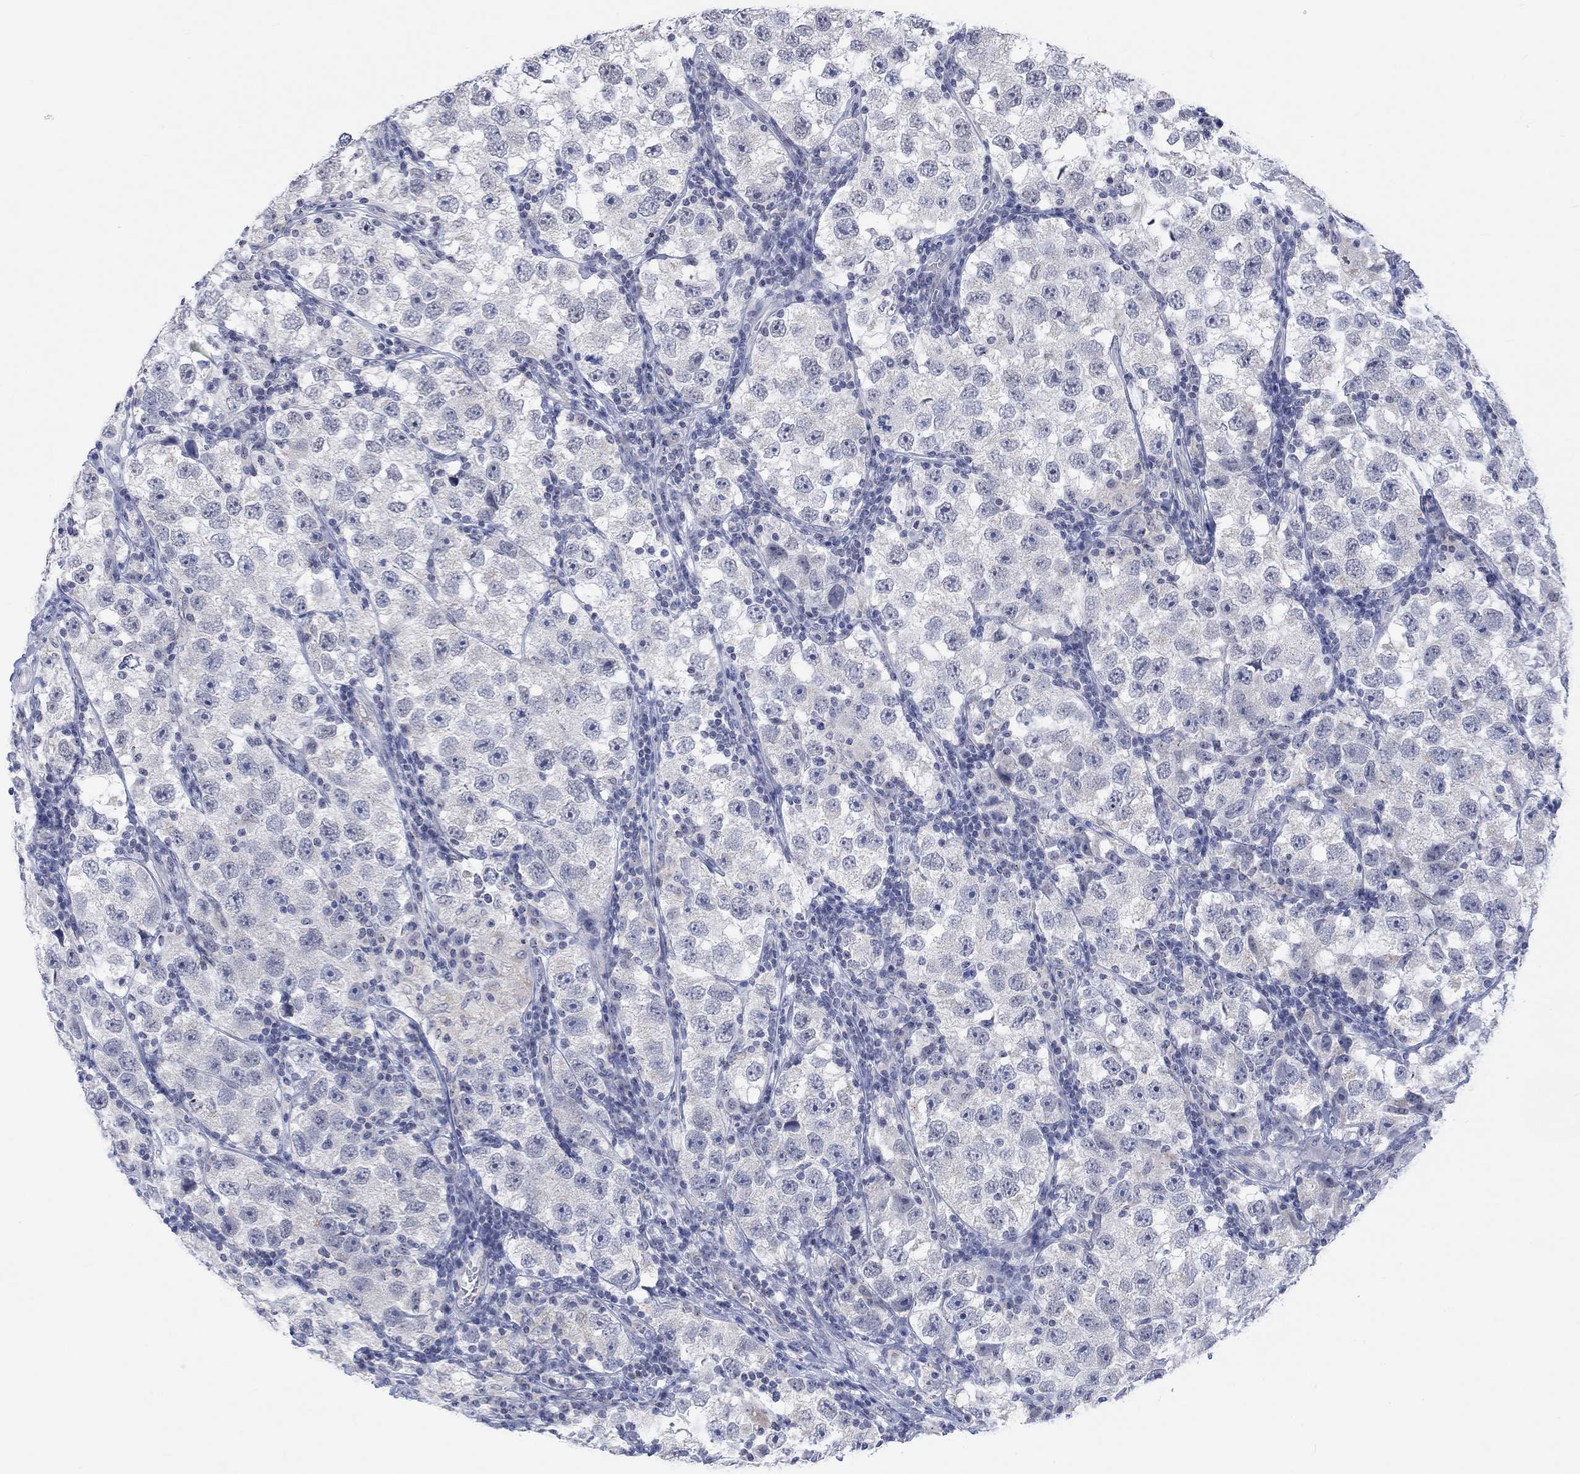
{"staining": {"intensity": "negative", "quantity": "none", "location": "none"}, "tissue": "testis cancer", "cell_type": "Tumor cells", "image_type": "cancer", "snomed": [{"axis": "morphology", "description": "Seminoma, NOS"}, {"axis": "topography", "description": "Testis"}], "caption": "Immunohistochemistry (IHC) histopathology image of seminoma (testis) stained for a protein (brown), which demonstrates no expression in tumor cells.", "gene": "DCX", "patient": {"sex": "male", "age": 26}}